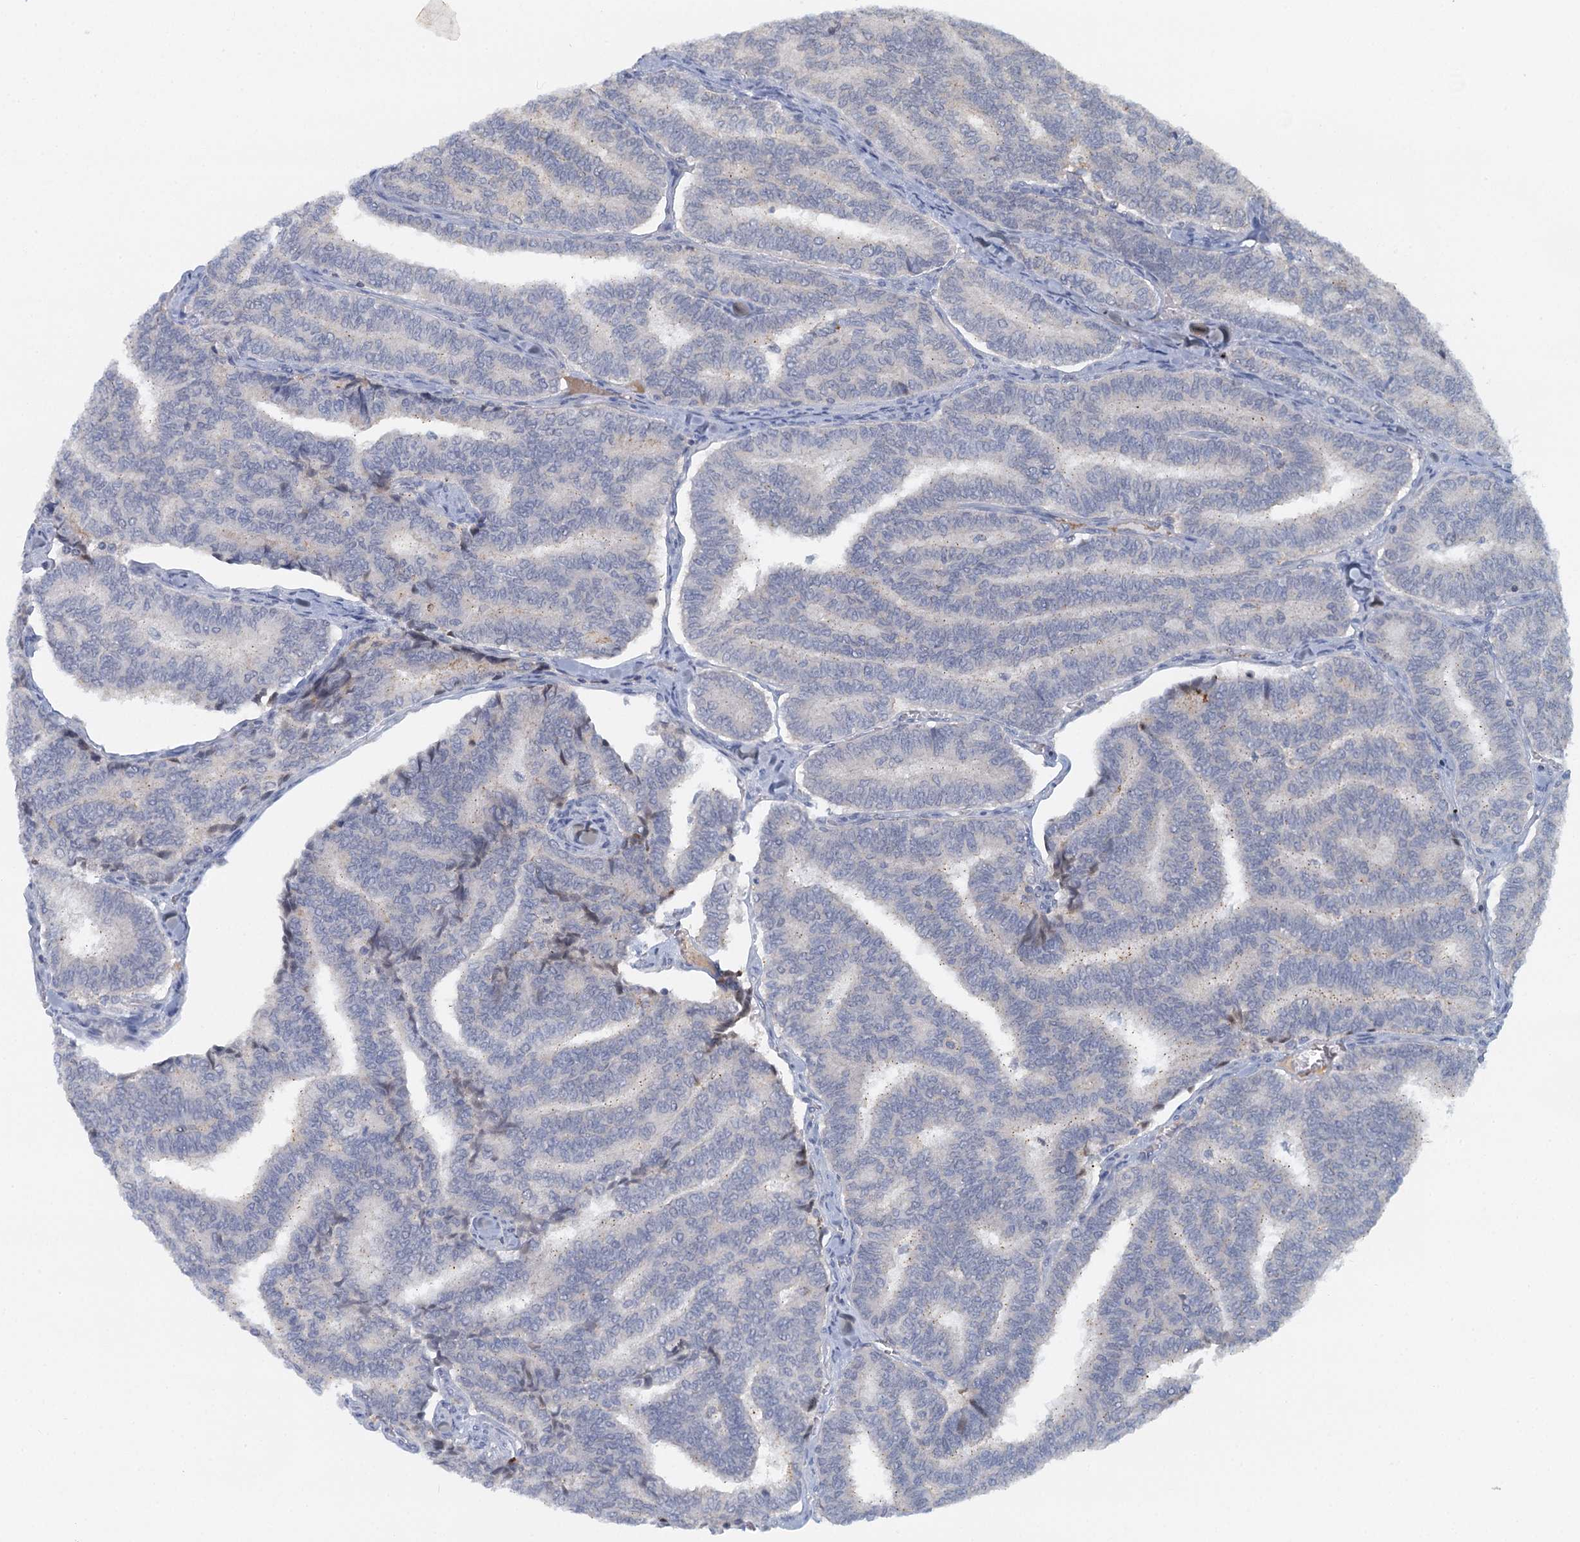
{"staining": {"intensity": "negative", "quantity": "none", "location": "none"}, "tissue": "thyroid cancer", "cell_type": "Tumor cells", "image_type": "cancer", "snomed": [{"axis": "morphology", "description": "Papillary adenocarcinoma, NOS"}, {"axis": "topography", "description": "Thyroid gland"}], "caption": "The micrograph demonstrates no staining of tumor cells in thyroid cancer (papillary adenocarcinoma).", "gene": "GPATCH11", "patient": {"sex": "female", "age": 35}}